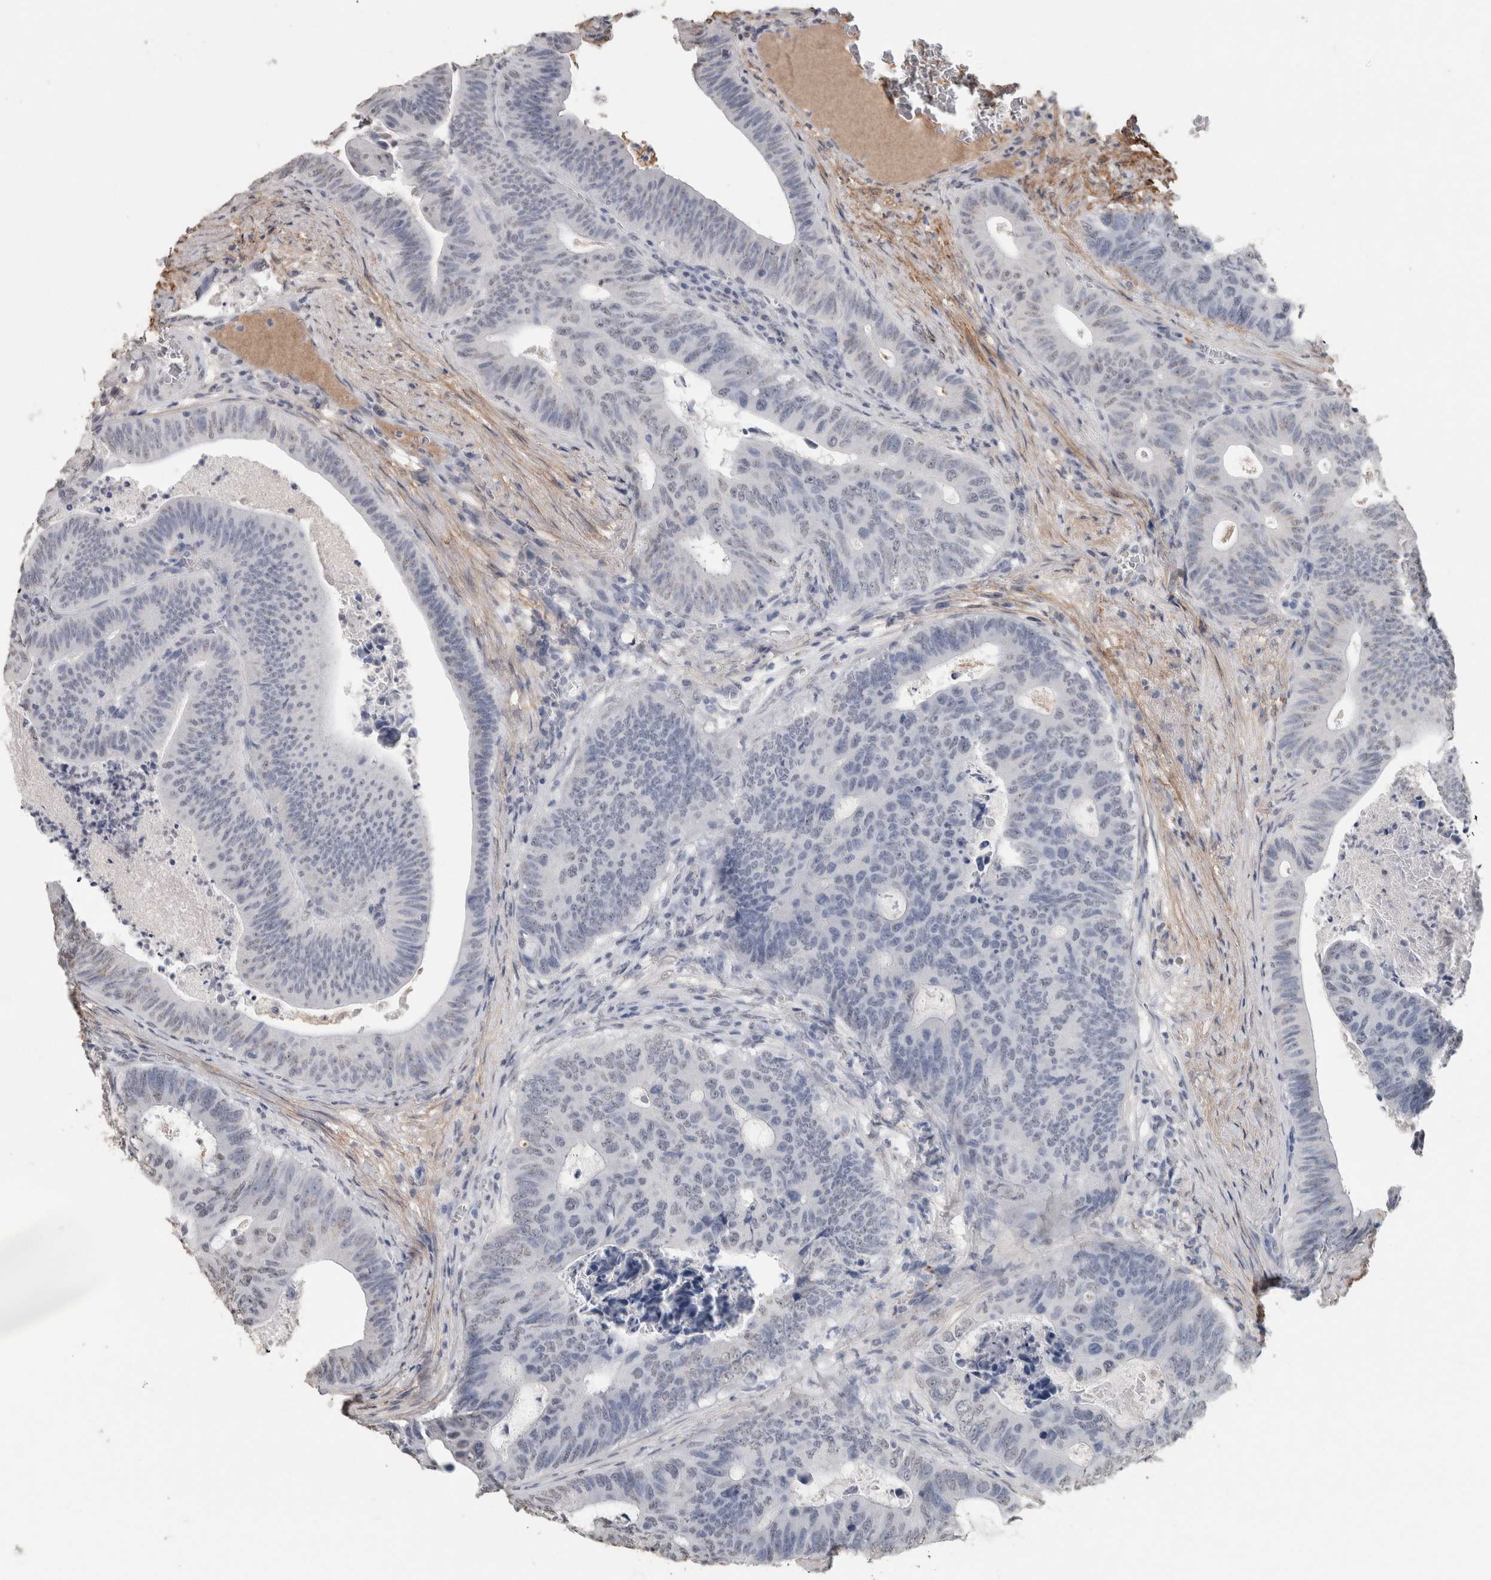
{"staining": {"intensity": "negative", "quantity": "none", "location": "none"}, "tissue": "colorectal cancer", "cell_type": "Tumor cells", "image_type": "cancer", "snomed": [{"axis": "morphology", "description": "Adenocarcinoma, NOS"}, {"axis": "topography", "description": "Colon"}], "caption": "Colorectal cancer was stained to show a protein in brown. There is no significant expression in tumor cells. Nuclei are stained in blue.", "gene": "LTBP1", "patient": {"sex": "male", "age": 87}}